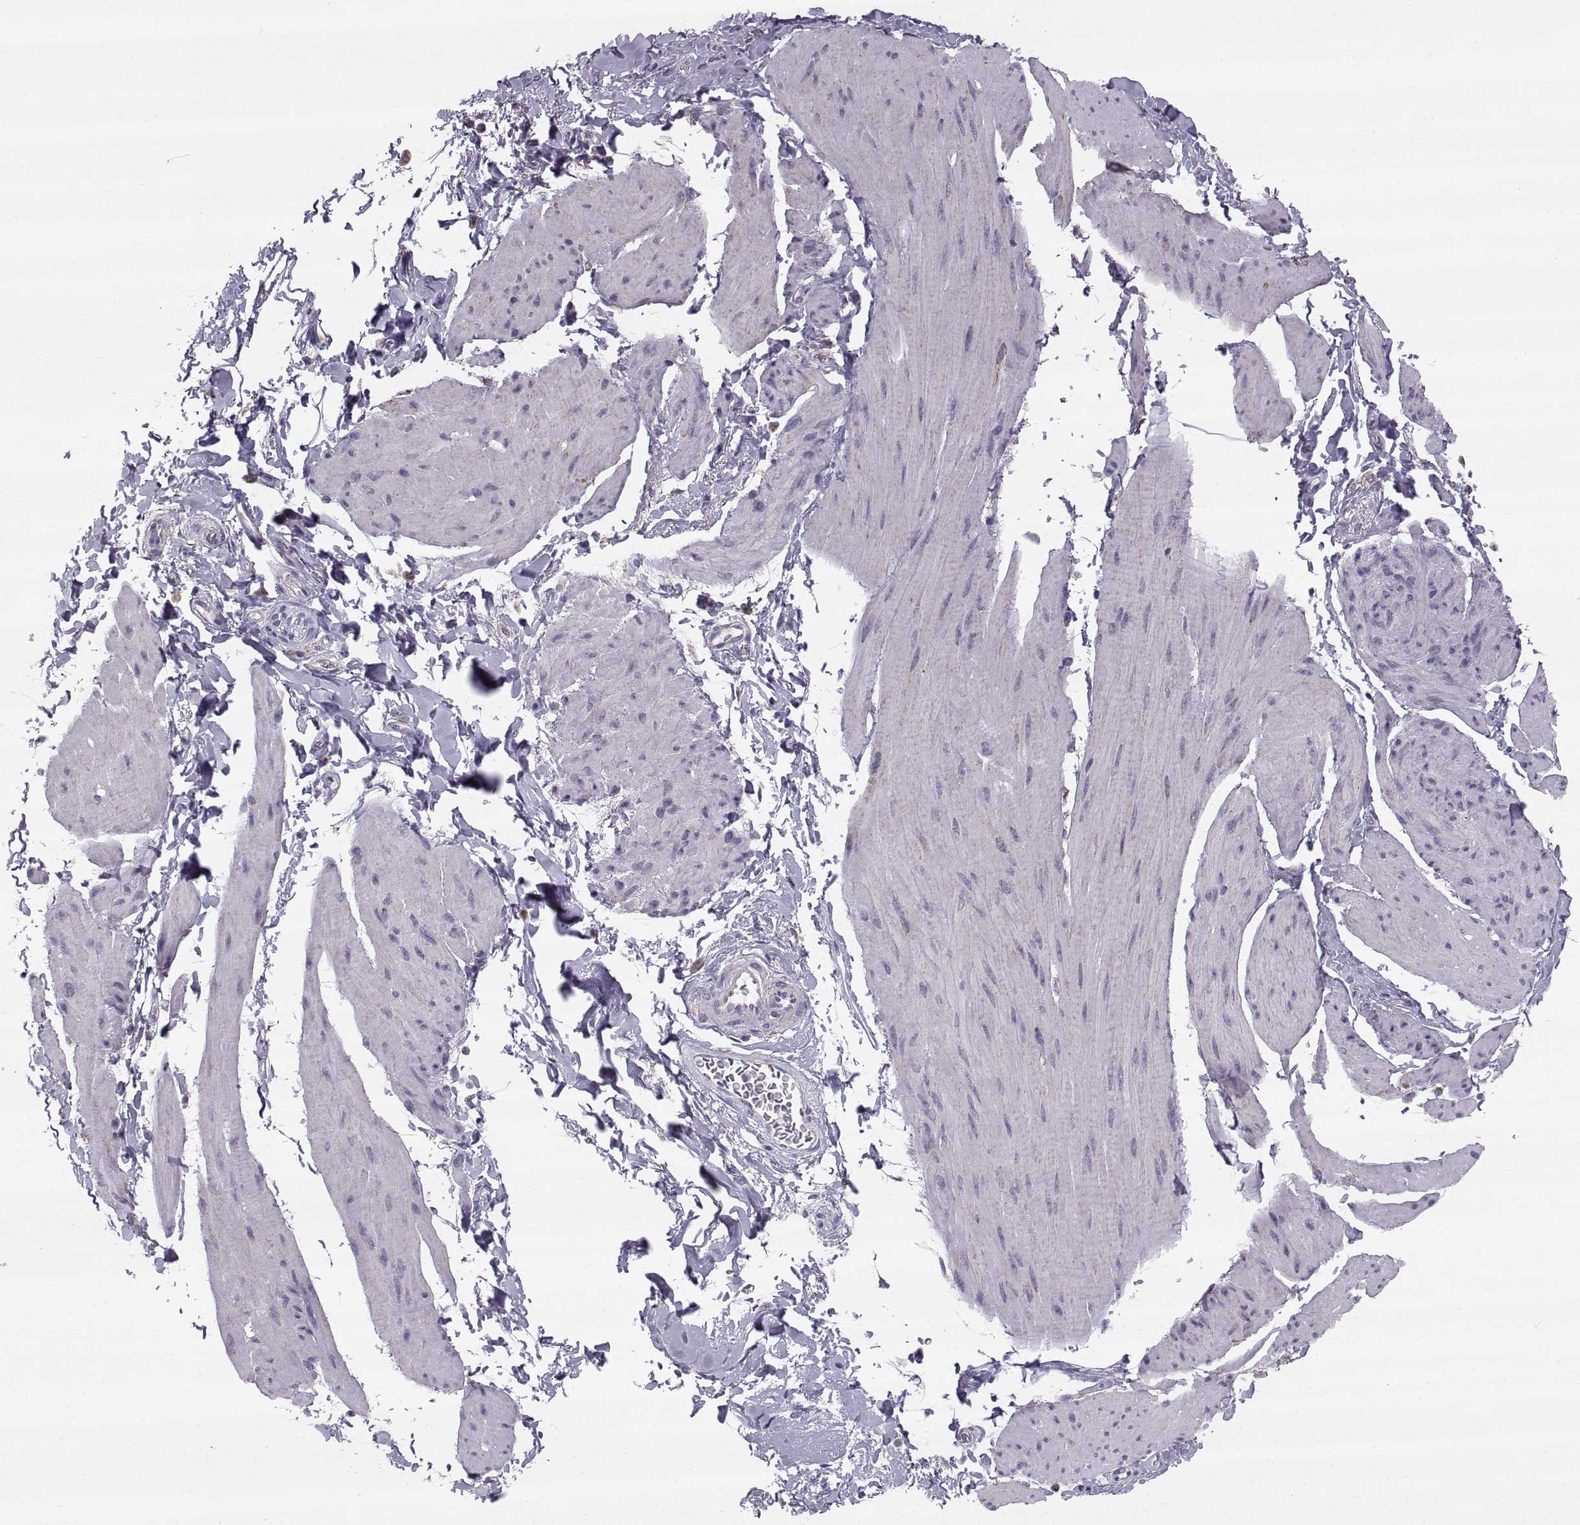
{"staining": {"intensity": "negative", "quantity": "none", "location": "none"}, "tissue": "smooth muscle", "cell_type": "Smooth muscle cells", "image_type": "normal", "snomed": [{"axis": "morphology", "description": "Normal tissue, NOS"}, {"axis": "topography", "description": "Adipose tissue"}, {"axis": "topography", "description": "Smooth muscle"}, {"axis": "topography", "description": "Peripheral nerve tissue"}], "caption": "Smooth muscle cells show no significant staining in unremarkable smooth muscle.", "gene": "STMND1", "patient": {"sex": "male", "age": 83}}